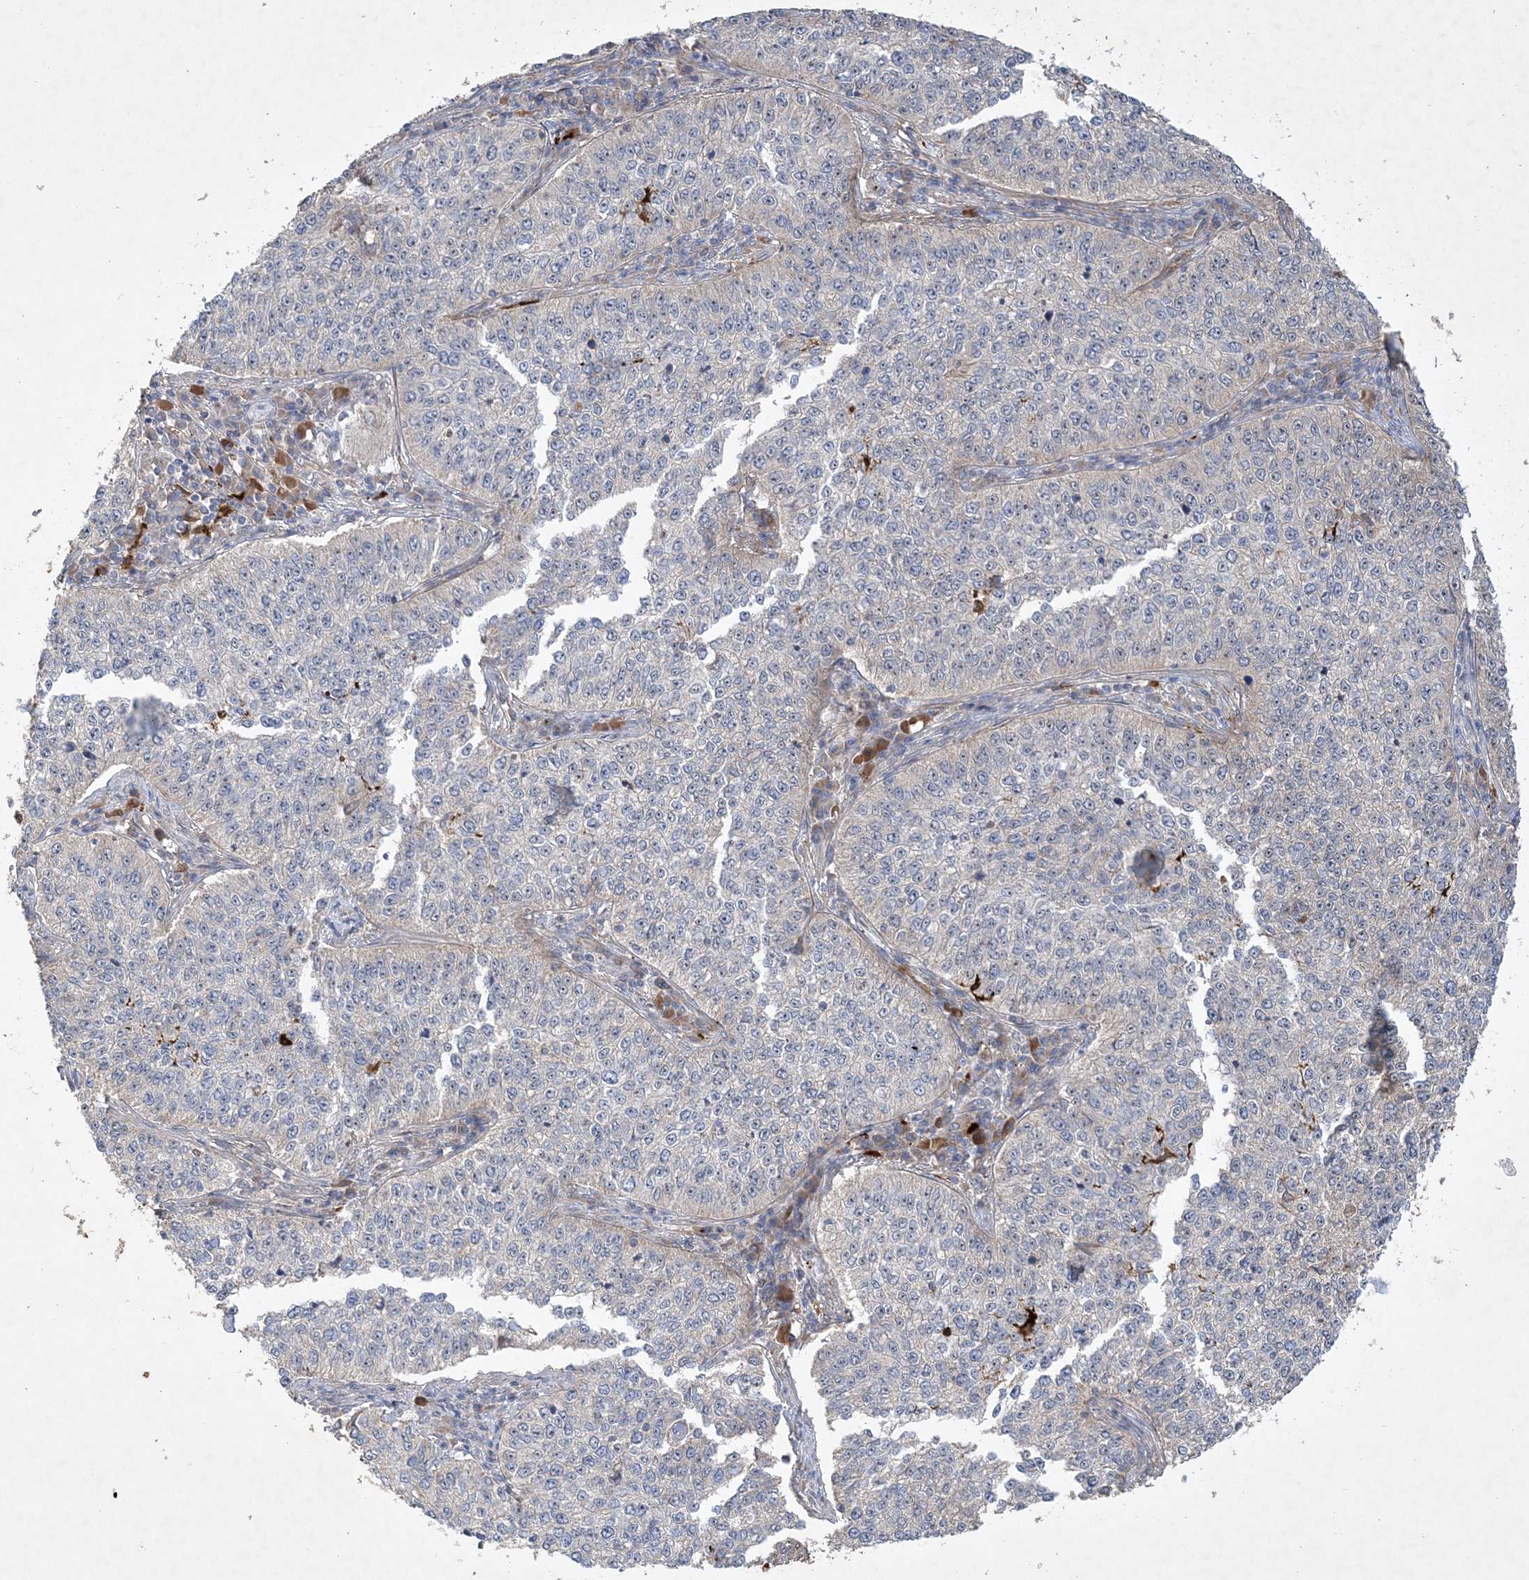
{"staining": {"intensity": "negative", "quantity": "none", "location": "none"}, "tissue": "cervical cancer", "cell_type": "Tumor cells", "image_type": "cancer", "snomed": [{"axis": "morphology", "description": "Squamous cell carcinoma, NOS"}, {"axis": "topography", "description": "Cervix"}], "caption": "DAB (3,3'-diaminobenzidine) immunohistochemical staining of cervical cancer (squamous cell carcinoma) demonstrates no significant expression in tumor cells. (DAB (3,3'-diaminobenzidine) IHC with hematoxylin counter stain).", "gene": "FEZ2", "patient": {"sex": "female", "age": 35}}